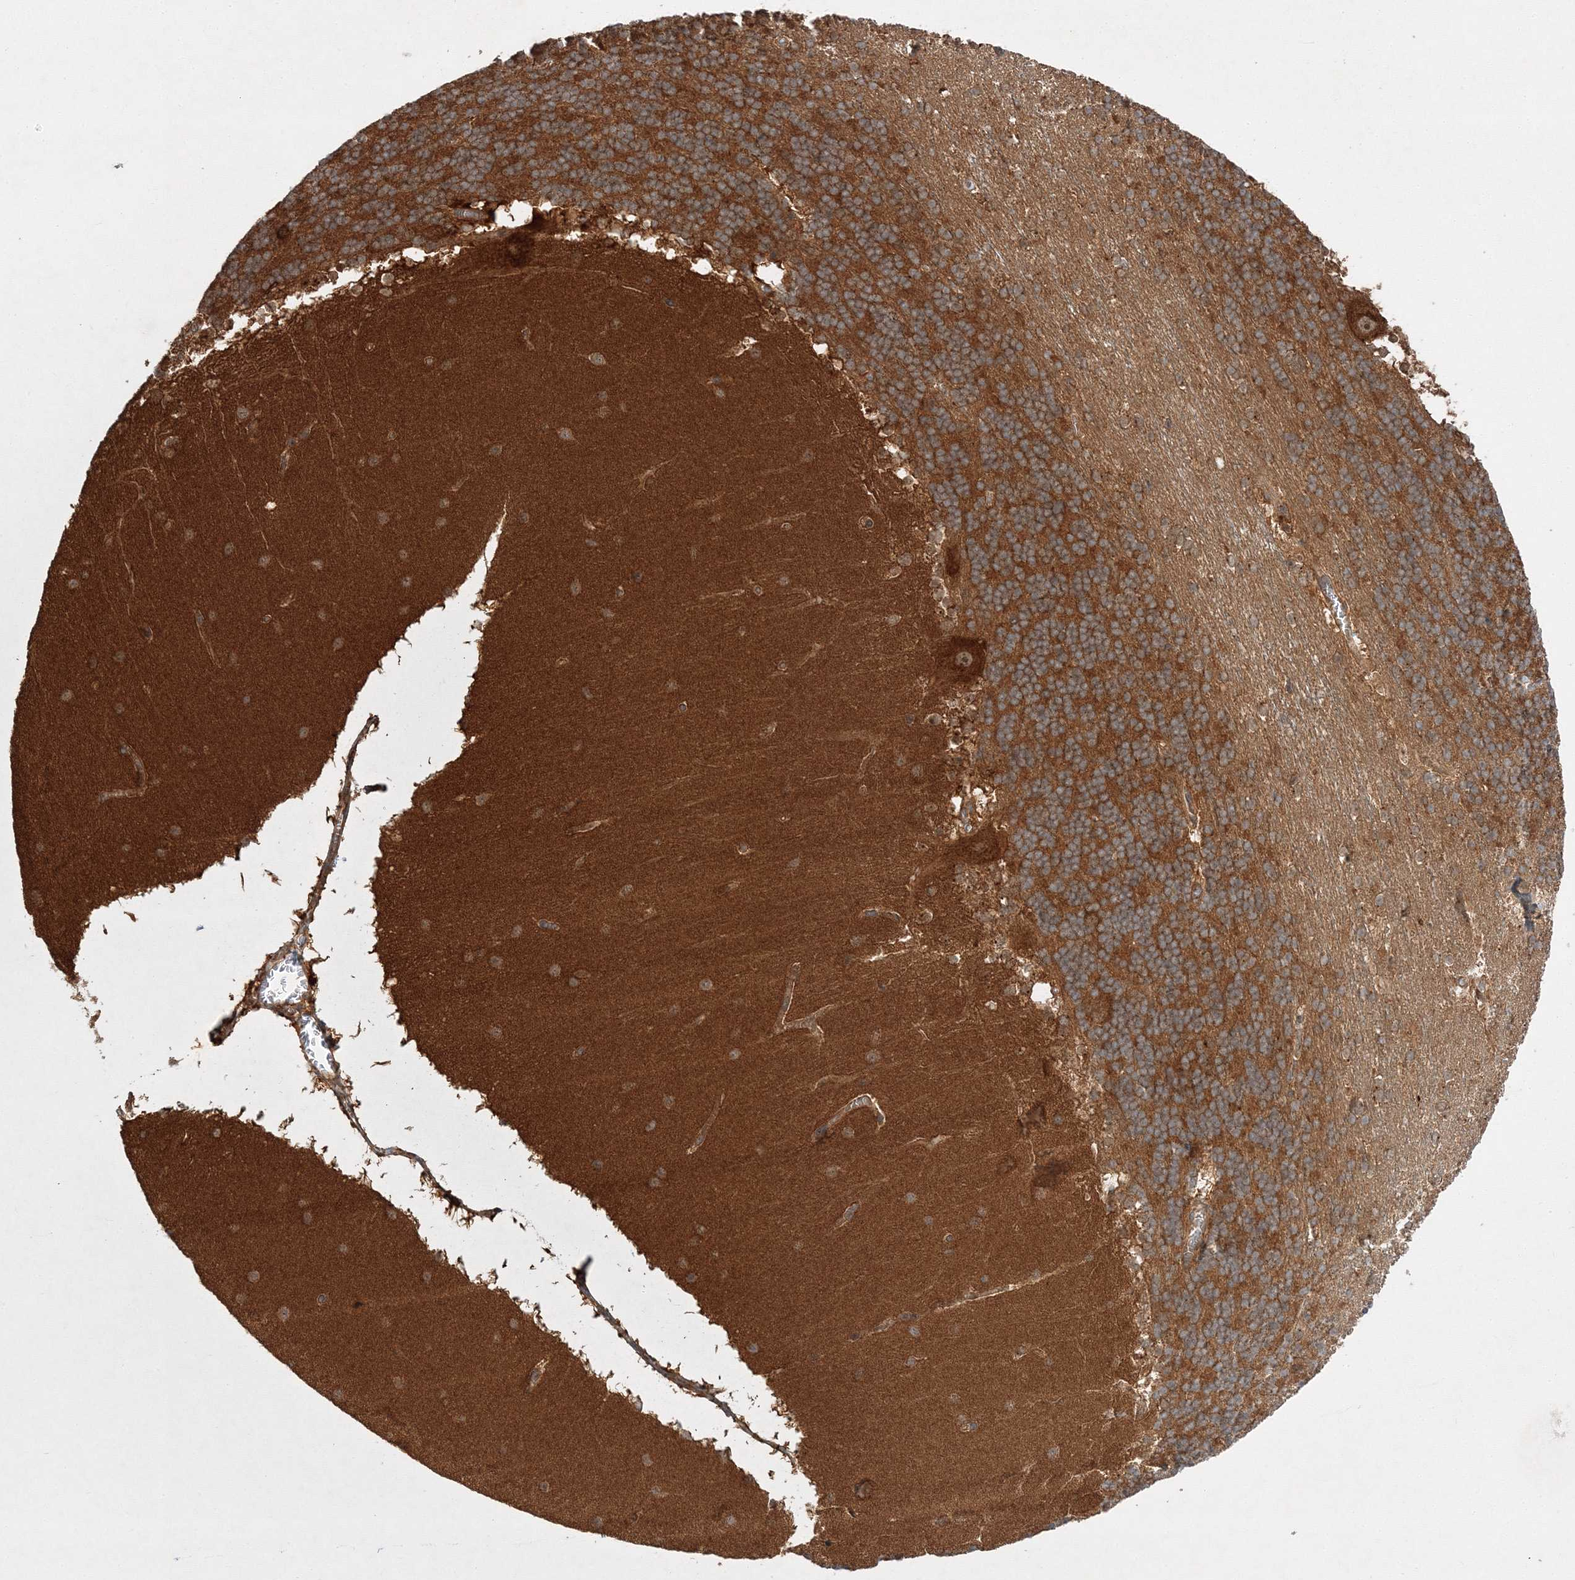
{"staining": {"intensity": "moderate", "quantity": ">75%", "location": "cytoplasmic/membranous"}, "tissue": "cerebellum", "cell_type": "Cells in granular layer", "image_type": "normal", "snomed": [{"axis": "morphology", "description": "Normal tissue, NOS"}, {"axis": "topography", "description": "Cerebellum"}], "caption": "Protein expression by immunohistochemistry displays moderate cytoplasmic/membranous positivity in about >75% of cells in granular layer in unremarkable cerebellum. Using DAB (brown) and hematoxylin (blue) stains, captured at high magnification using brightfield microscopy.", "gene": "WDR37", "patient": {"sex": "female", "age": 19}}